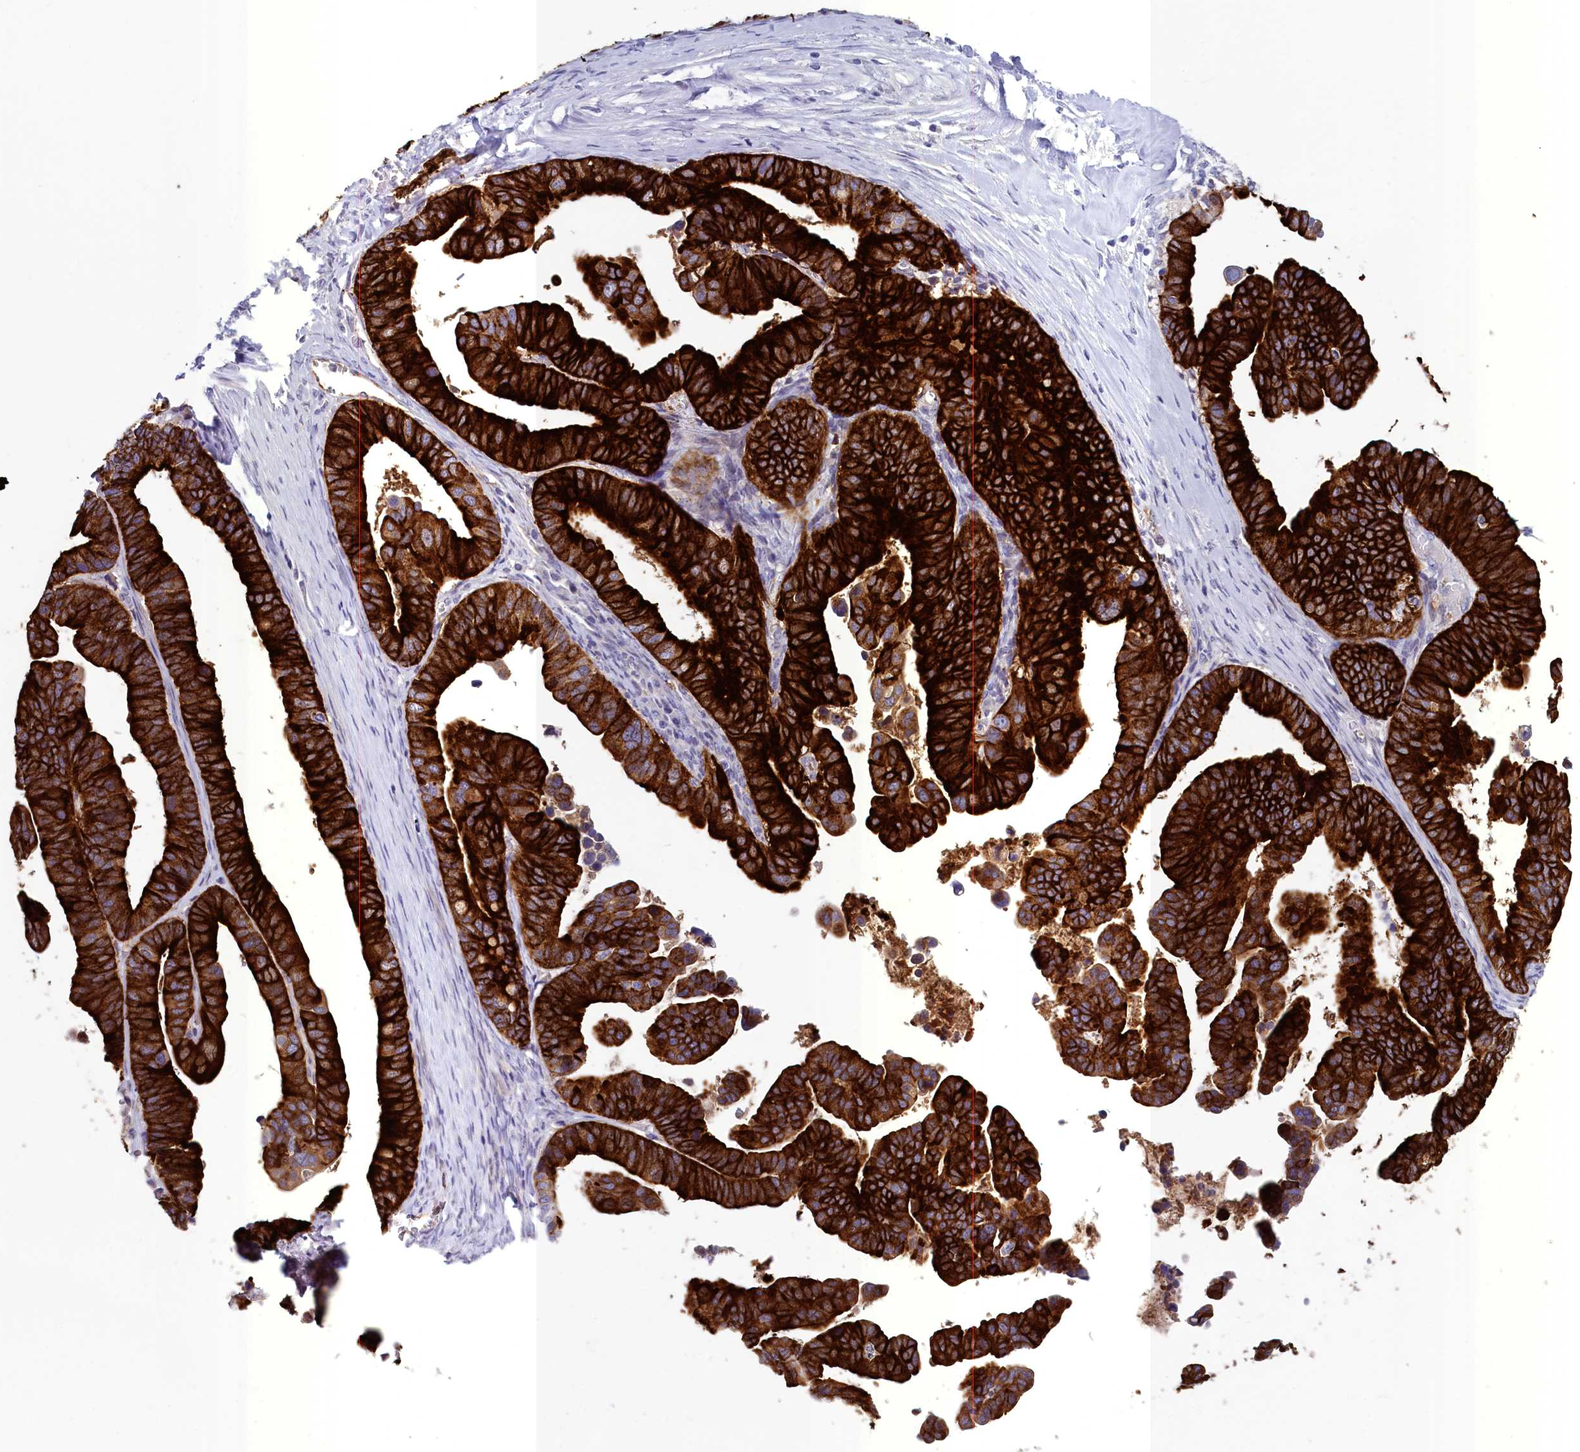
{"staining": {"intensity": "strong", "quantity": ">75%", "location": "cytoplasmic/membranous"}, "tissue": "ovarian cancer", "cell_type": "Tumor cells", "image_type": "cancer", "snomed": [{"axis": "morphology", "description": "Cystadenocarcinoma, serous, NOS"}, {"axis": "topography", "description": "Ovary"}], "caption": "A brown stain highlights strong cytoplasmic/membranous expression of a protein in human ovarian cancer (serous cystadenocarcinoma) tumor cells.", "gene": "INSC", "patient": {"sex": "female", "age": 56}}